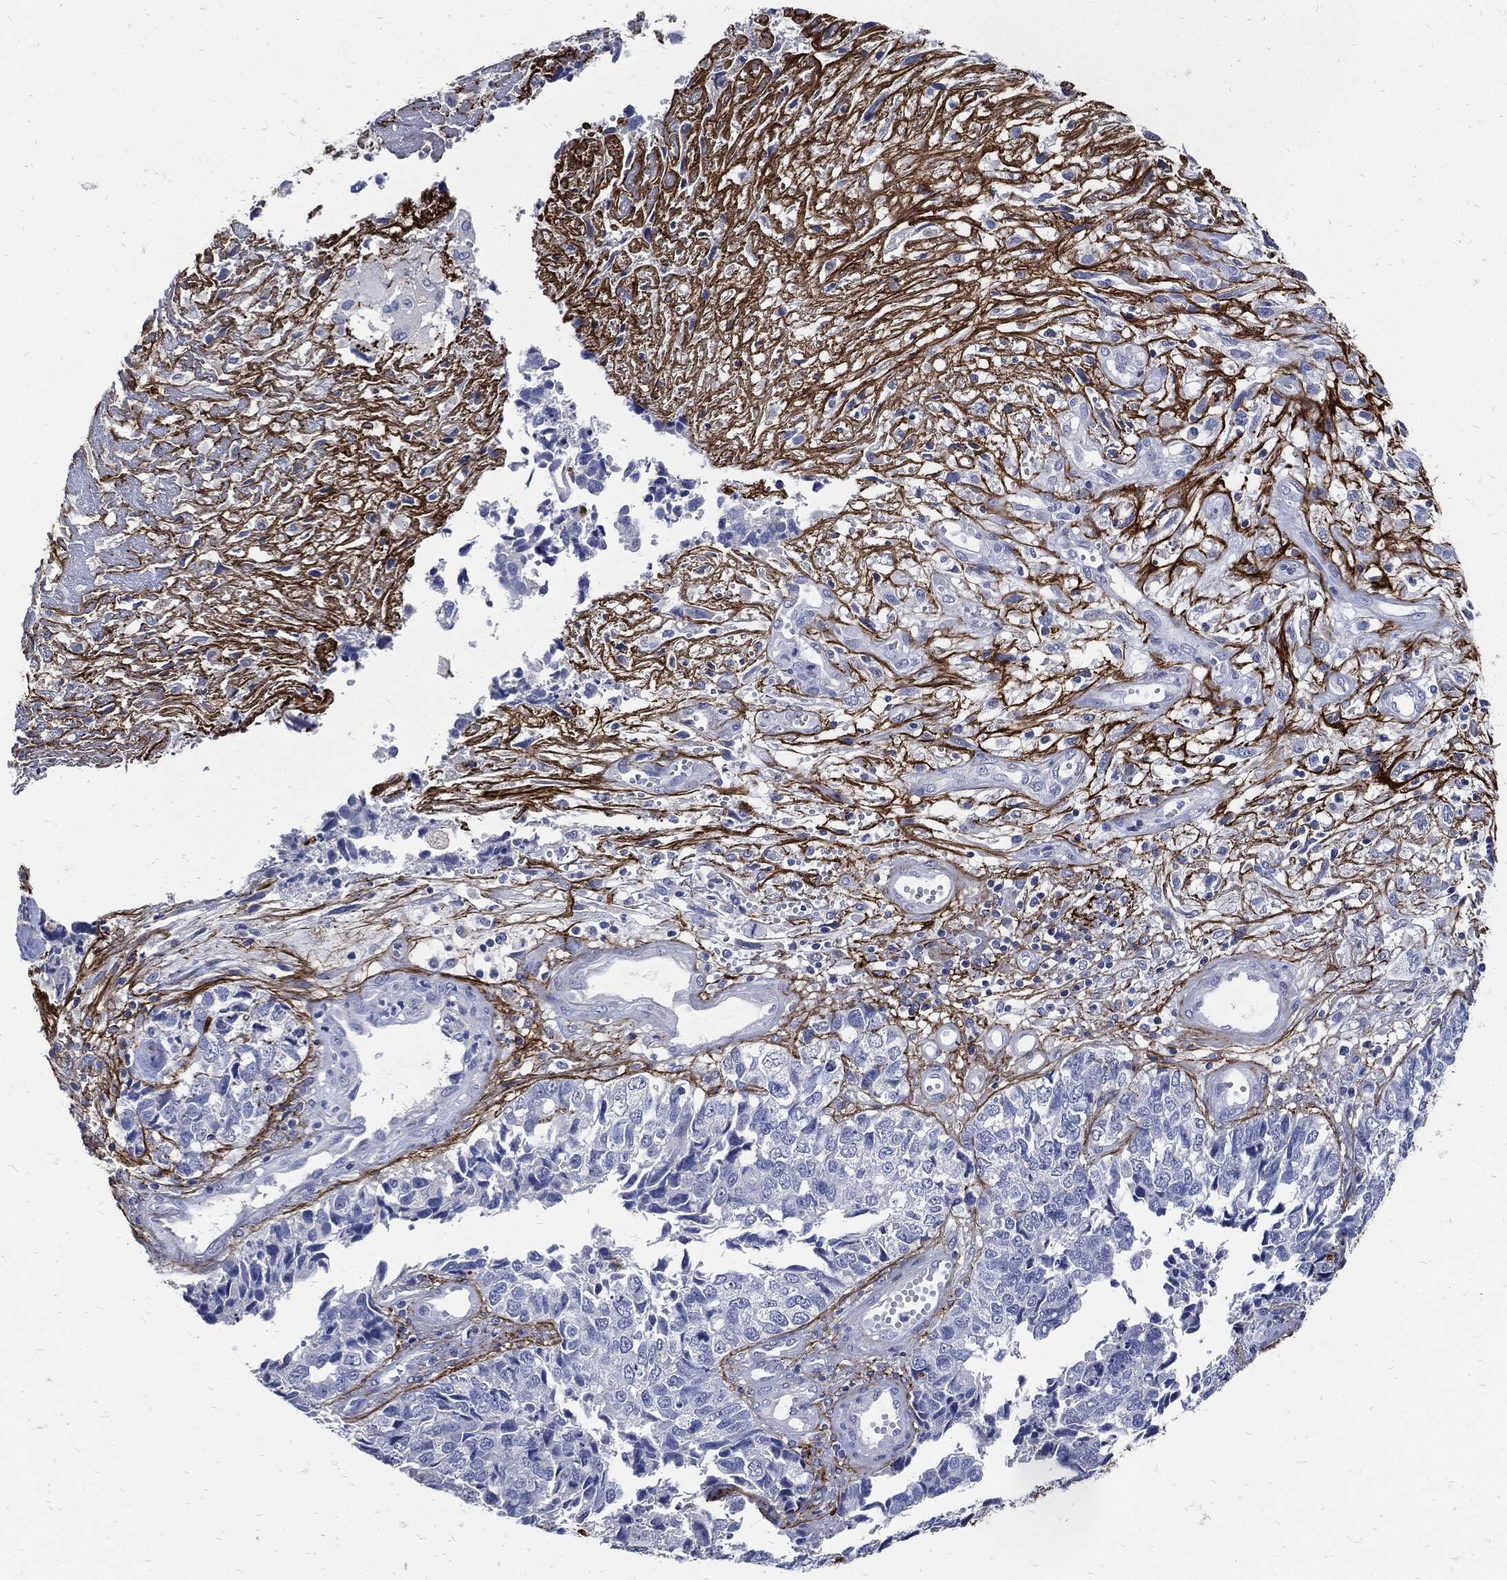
{"staining": {"intensity": "negative", "quantity": "none", "location": "none"}, "tissue": "cervical cancer", "cell_type": "Tumor cells", "image_type": "cancer", "snomed": [{"axis": "morphology", "description": "Squamous cell carcinoma, NOS"}, {"axis": "topography", "description": "Cervix"}], "caption": "DAB immunohistochemical staining of human cervical squamous cell carcinoma exhibits no significant expression in tumor cells.", "gene": "FBN1", "patient": {"sex": "female", "age": 63}}